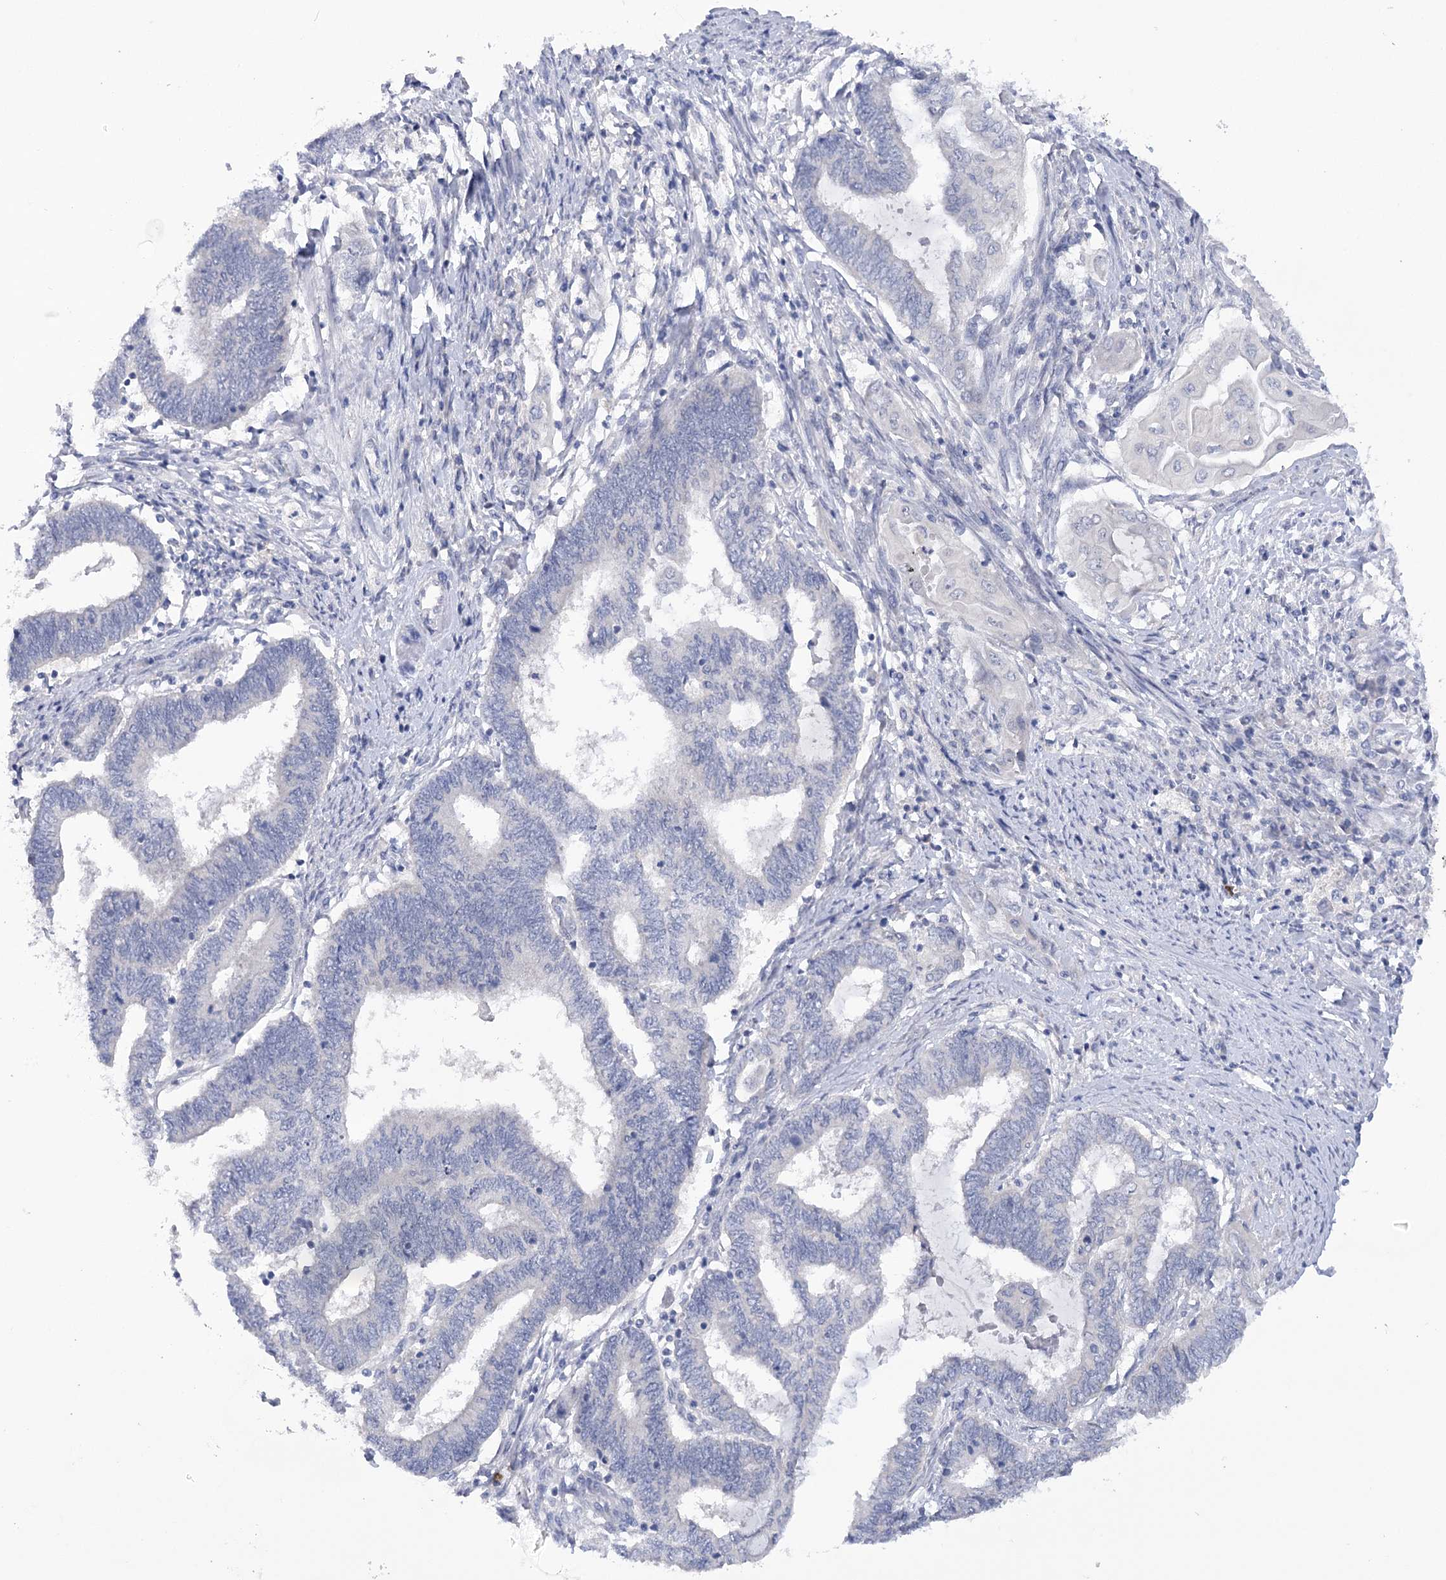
{"staining": {"intensity": "negative", "quantity": "none", "location": "none"}, "tissue": "endometrial cancer", "cell_type": "Tumor cells", "image_type": "cancer", "snomed": [{"axis": "morphology", "description": "Adenocarcinoma, NOS"}, {"axis": "topography", "description": "Uterus"}, {"axis": "topography", "description": "Endometrium"}], "caption": "Photomicrograph shows no protein expression in tumor cells of endometrial cancer (adenocarcinoma) tissue.", "gene": "DCUN1D1", "patient": {"sex": "female", "age": 70}}